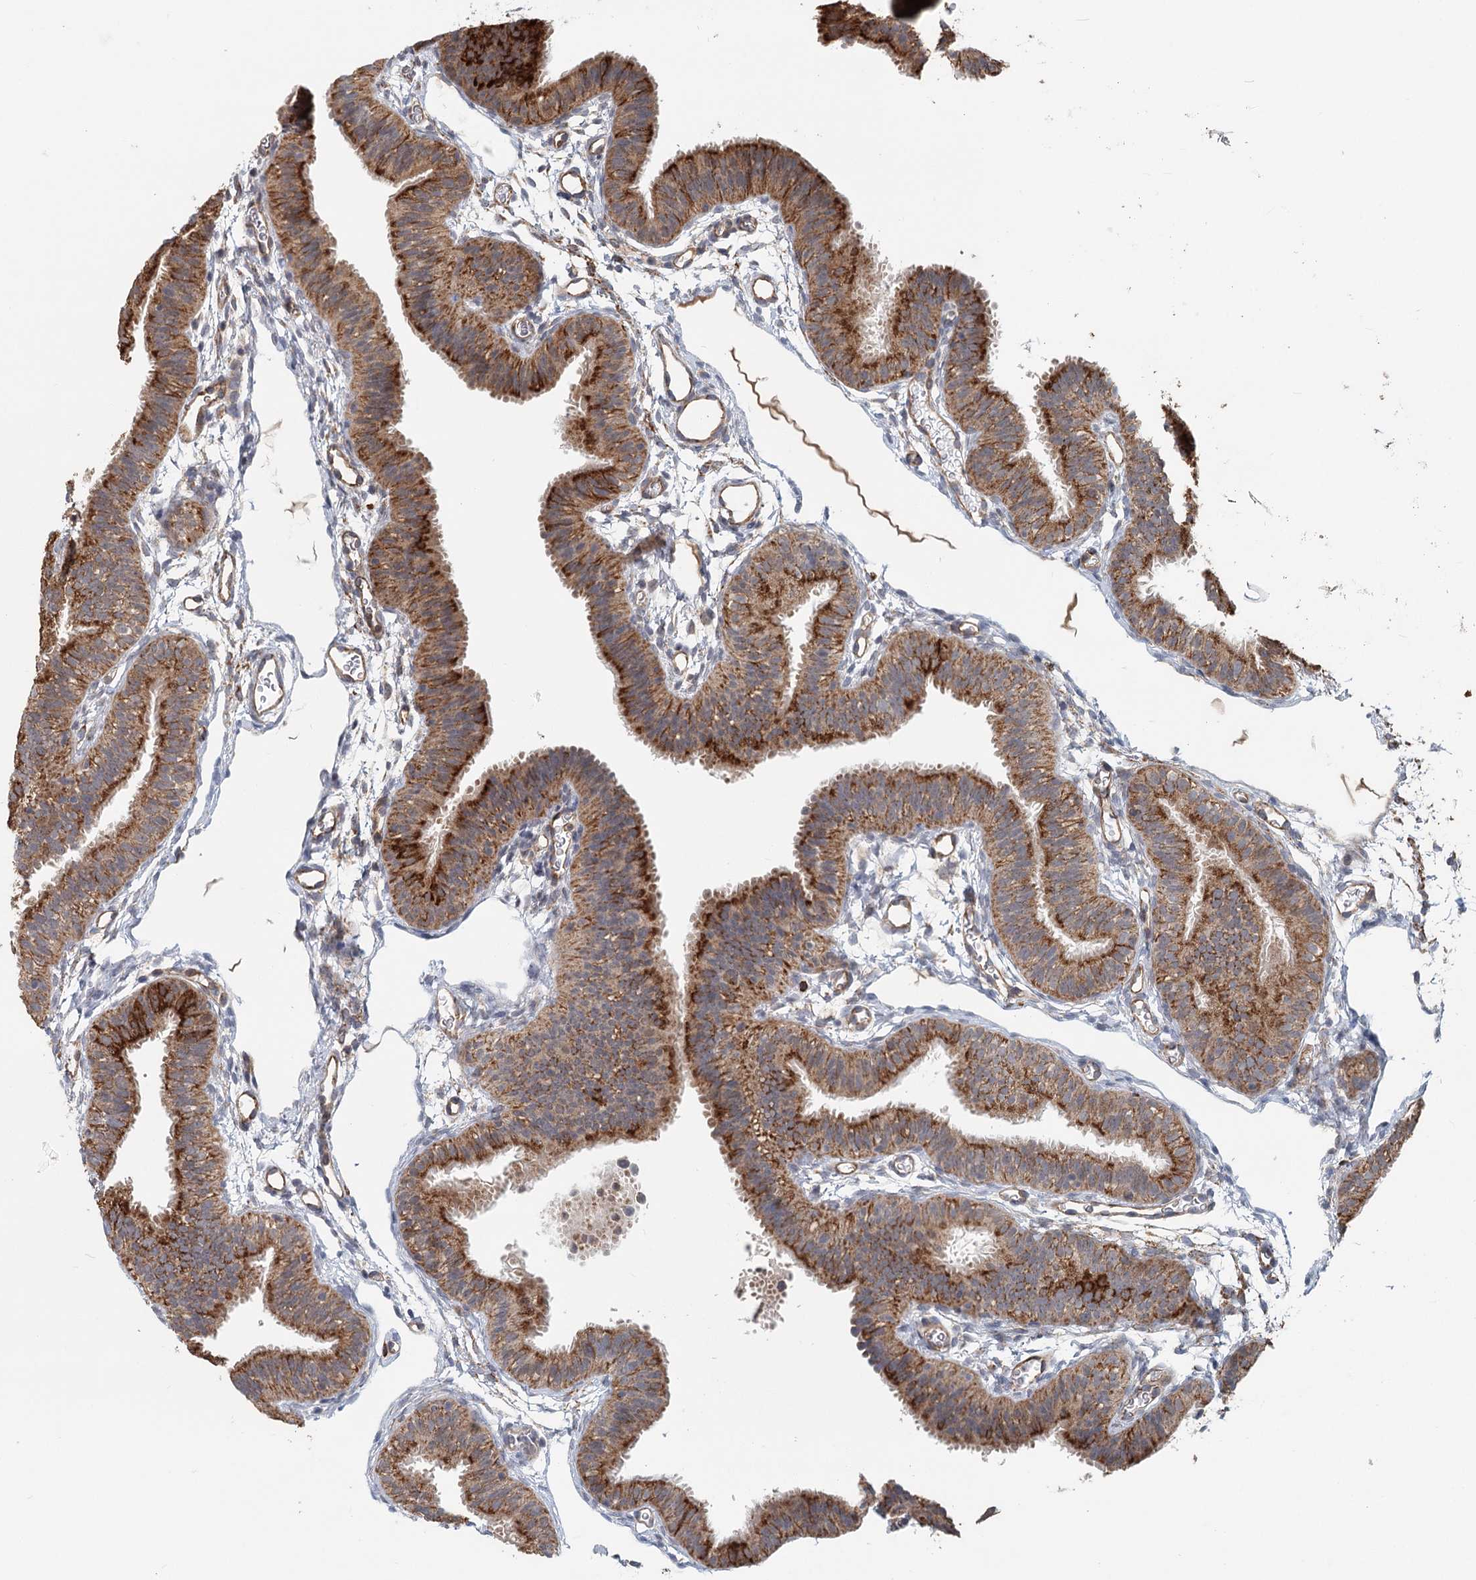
{"staining": {"intensity": "strong", "quantity": "25%-75%", "location": "cytoplasmic/membranous"}, "tissue": "fallopian tube", "cell_type": "Glandular cells", "image_type": "normal", "snomed": [{"axis": "morphology", "description": "Normal tissue, NOS"}, {"axis": "topography", "description": "Fallopian tube"}], "caption": "Immunohistochemical staining of benign human fallopian tube displays high levels of strong cytoplasmic/membranous positivity in about 25%-75% of glandular cells.", "gene": "RNF111", "patient": {"sex": "female", "age": 35}}